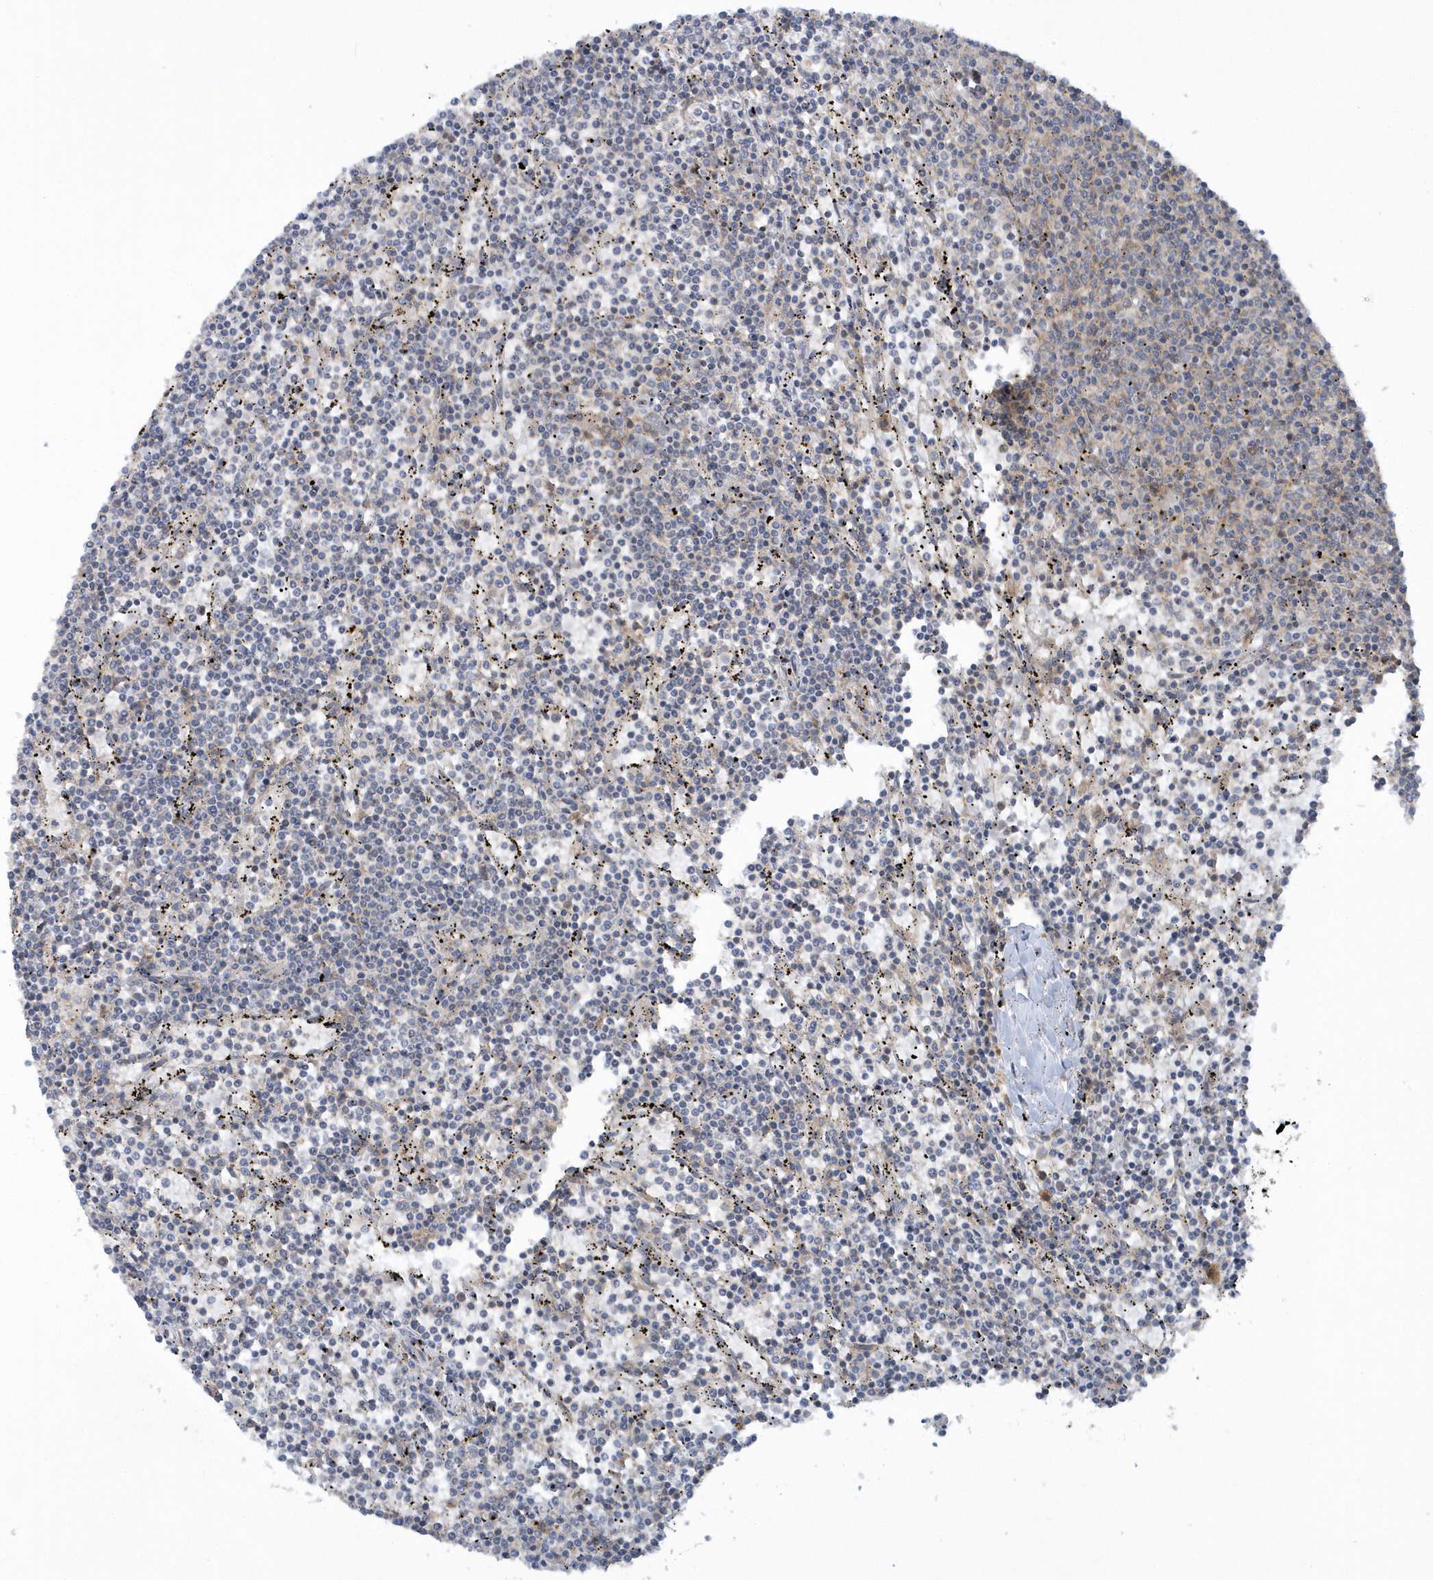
{"staining": {"intensity": "negative", "quantity": "none", "location": "none"}, "tissue": "lymphoma", "cell_type": "Tumor cells", "image_type": "cancer", "snomed": [{"axis": "morphology", "description": "Malignant lymphoma, non-Hodgkin's type, Low grade"}, {"axis": "topography", "description": "Spleen"}], "caption": "IHC histopathology image of neoplastic tissue: low-grade malignant lymphoma, non-Hodgkin's type stained with DAB (3,3'-diaminobenzidine) reveals no significant protein staining in tumor cells.", "gene": "CNOT10", "patient": {"sex": "female", "age": 50}}